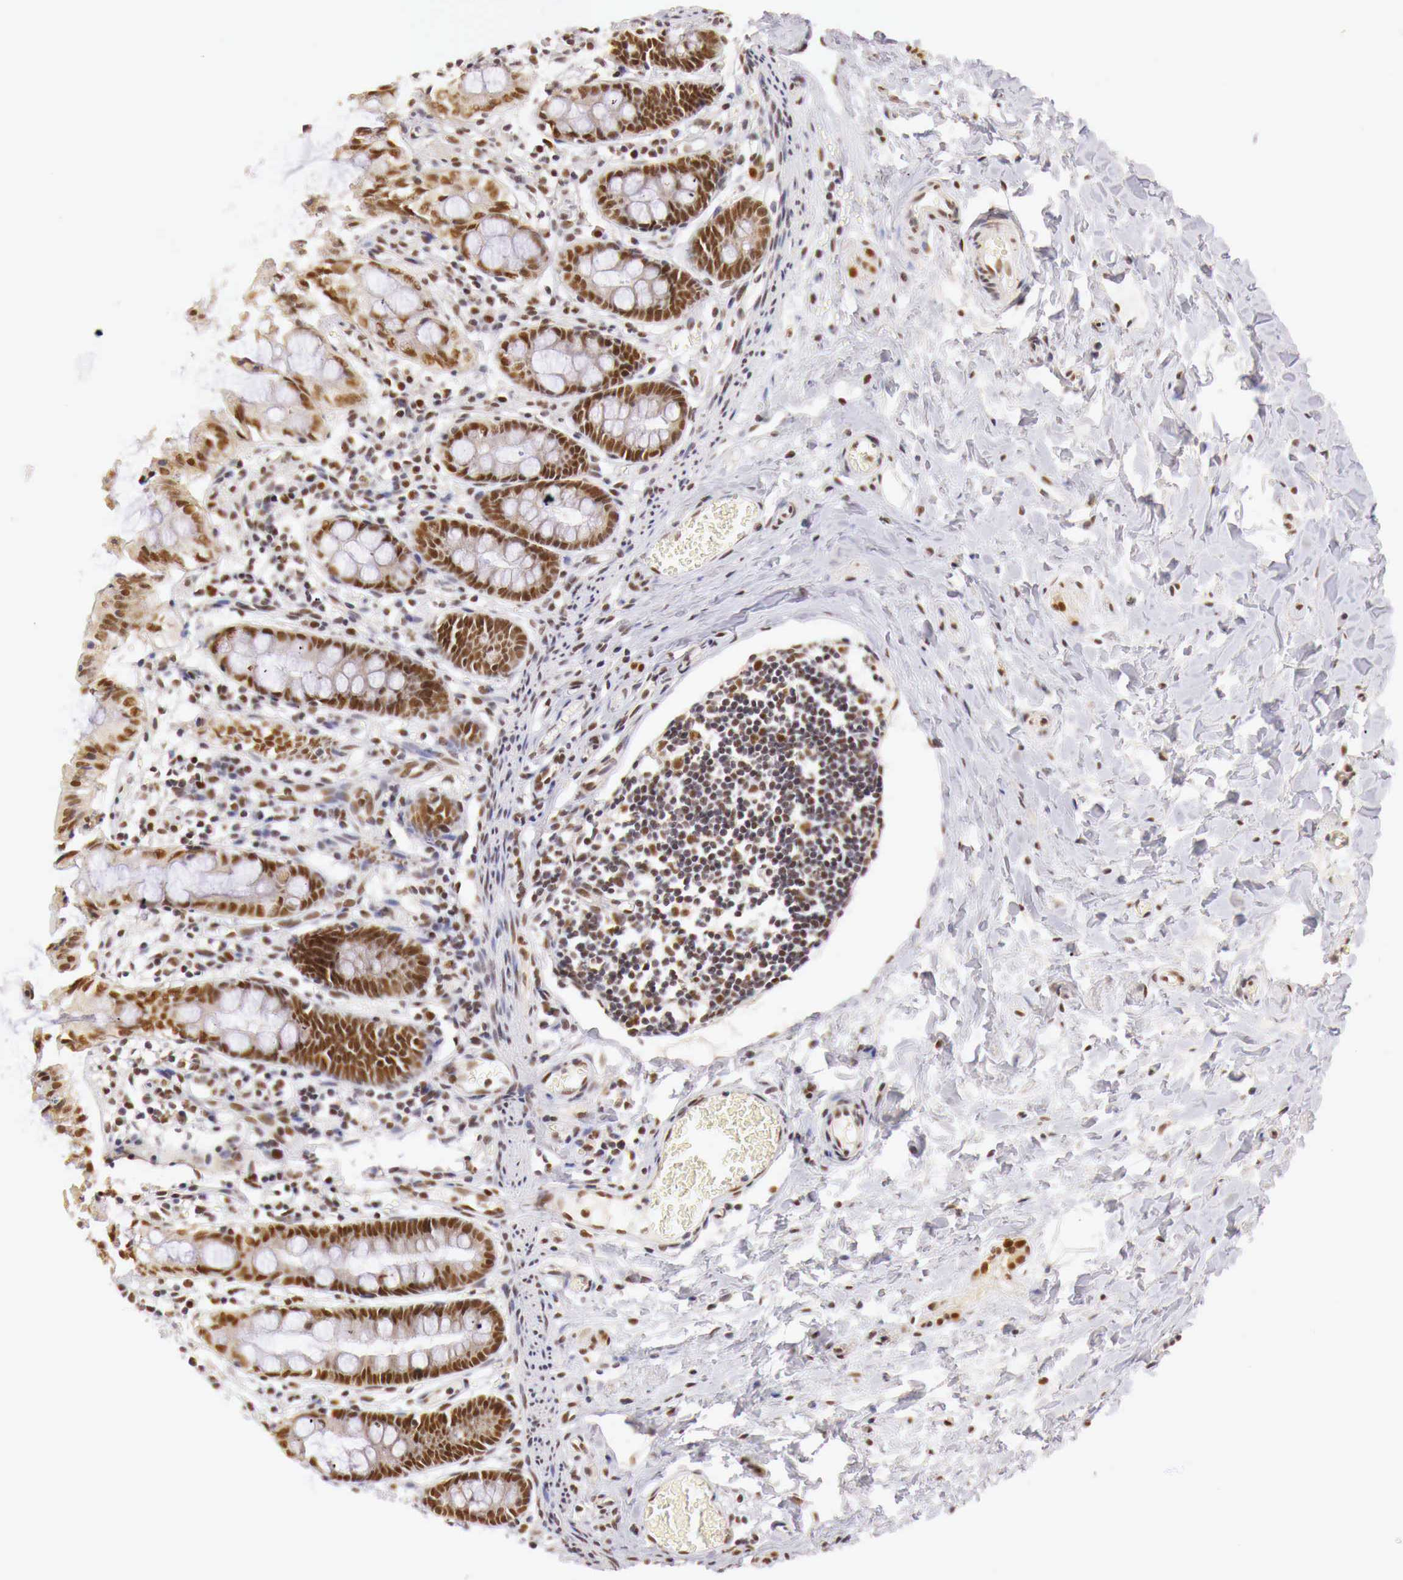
{"staining": {"intensity": "moderate", "quantity": ">75%", "location": "nuclear"}, "tissue": "colon", "cell_type": "Endothelial cells", "image_type": "normal", "snomed": [{"axis": "morphology", "description": "Normal tissue, NOS"}, {"axis": "topography", "description": "Colon"}], "caption": "Brown immunohistochemical staining in normal human colon shows moderate nuclear positivity in about >75% of endothelial cells. The staining is performed using DAB (3,3'-diaminobenzidine) brown chromogen to label protein expression. The nuclei are counter-stained blue using hematoxylin.", "gene": "GPKOW", "patient": {"sex": "male", "age": 1}}